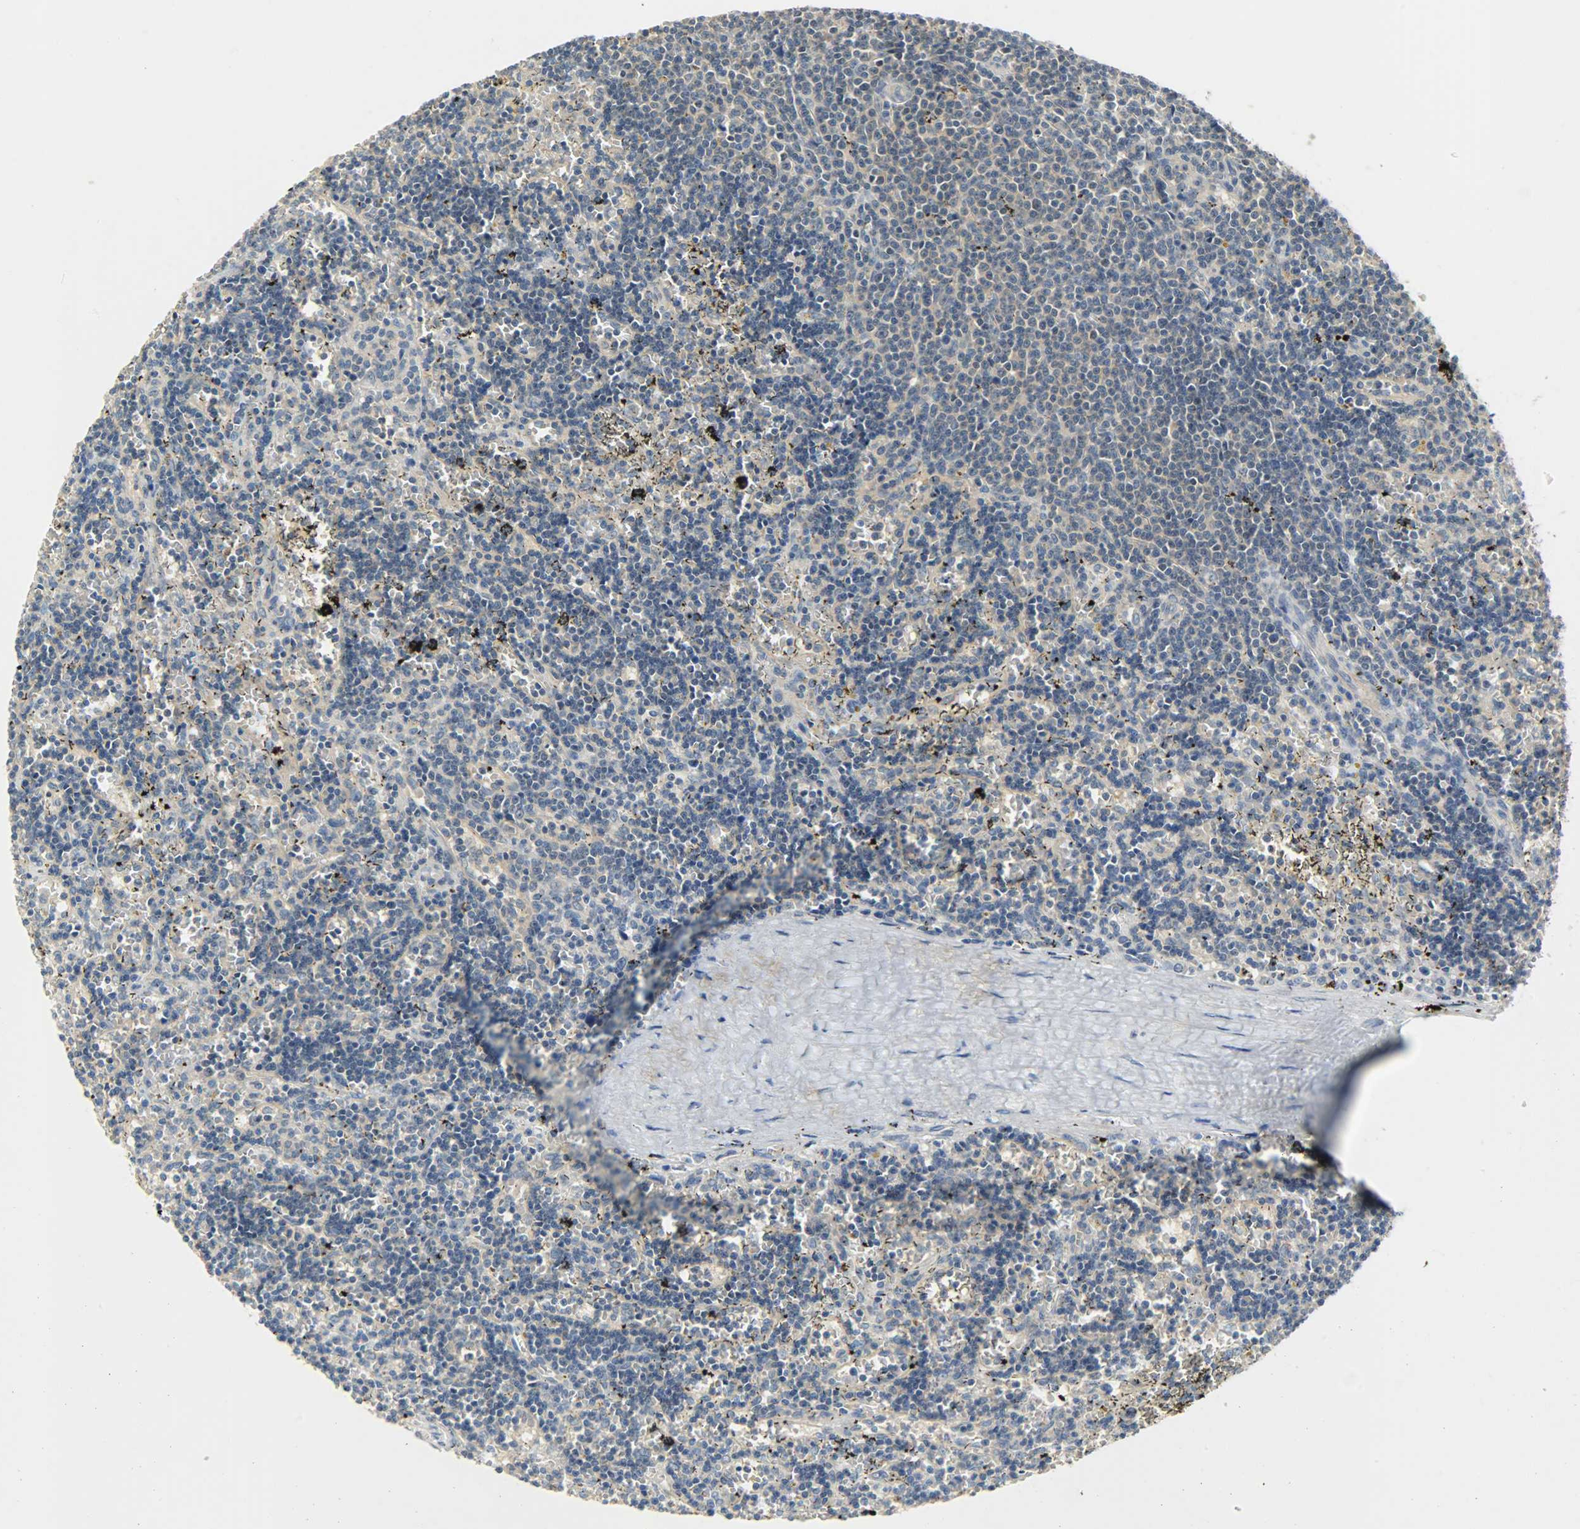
{"staining": {"intensity": "weak", "quantity": ">75%", "location": "cytoplasmic/membranous"}, "tissue": "lymphoma", "cell_type": "Tumor cells", "image_type": "cancer", "snomed": [{"axis": "morphology", "description": "Malignant lymphoma, non-Hodgkin's type, Low grade"}, {"axis": "topography", "description": "Spleen"}], "caption": "Lymphoma stained with a brown dye shows weak cytoplasmic/membranous positive positivity in approximately >75% of tumor cells.", "gene": "DSG2", "patient": {"sex": "male", "age": 60}}